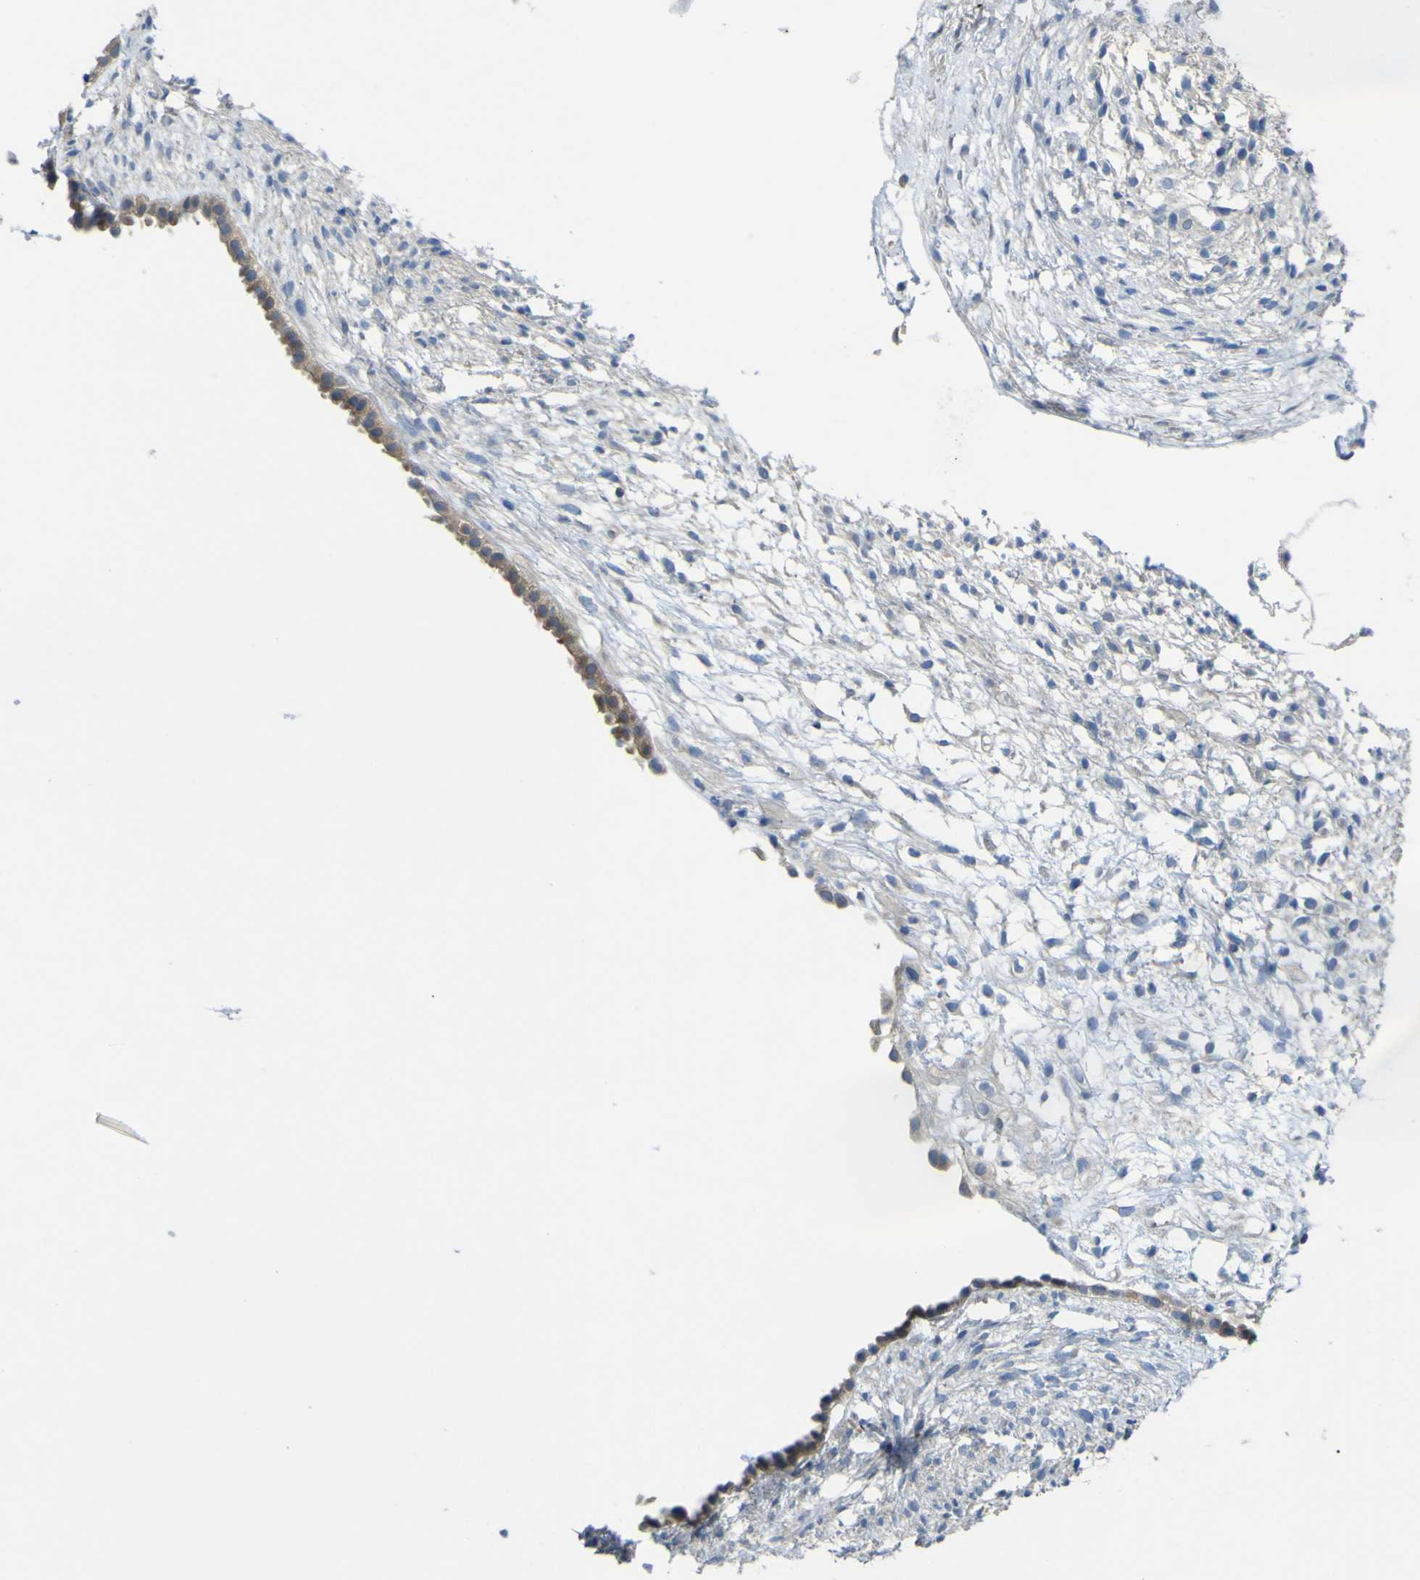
{"staining": {"intensity": "negative", "quantity": "none", "location": "none"}, "tissue": "ovary", "cell_type": "Ovarian stroma cells", "image_type": "normal", "snomed": [{"axis": "morphology", "description": "Normal tissue, NOS"}, {"axis": "morphology", "description": "Cyst, NOS"}, {"axis": "topography", "description": "Ovary"}], "caption": "Human ovary stained for a protein using immunohistochemistry displays no expression in ovarian stroma cells.", "gene": "EML2", "patient": {"sex": "female", "age": 18}}